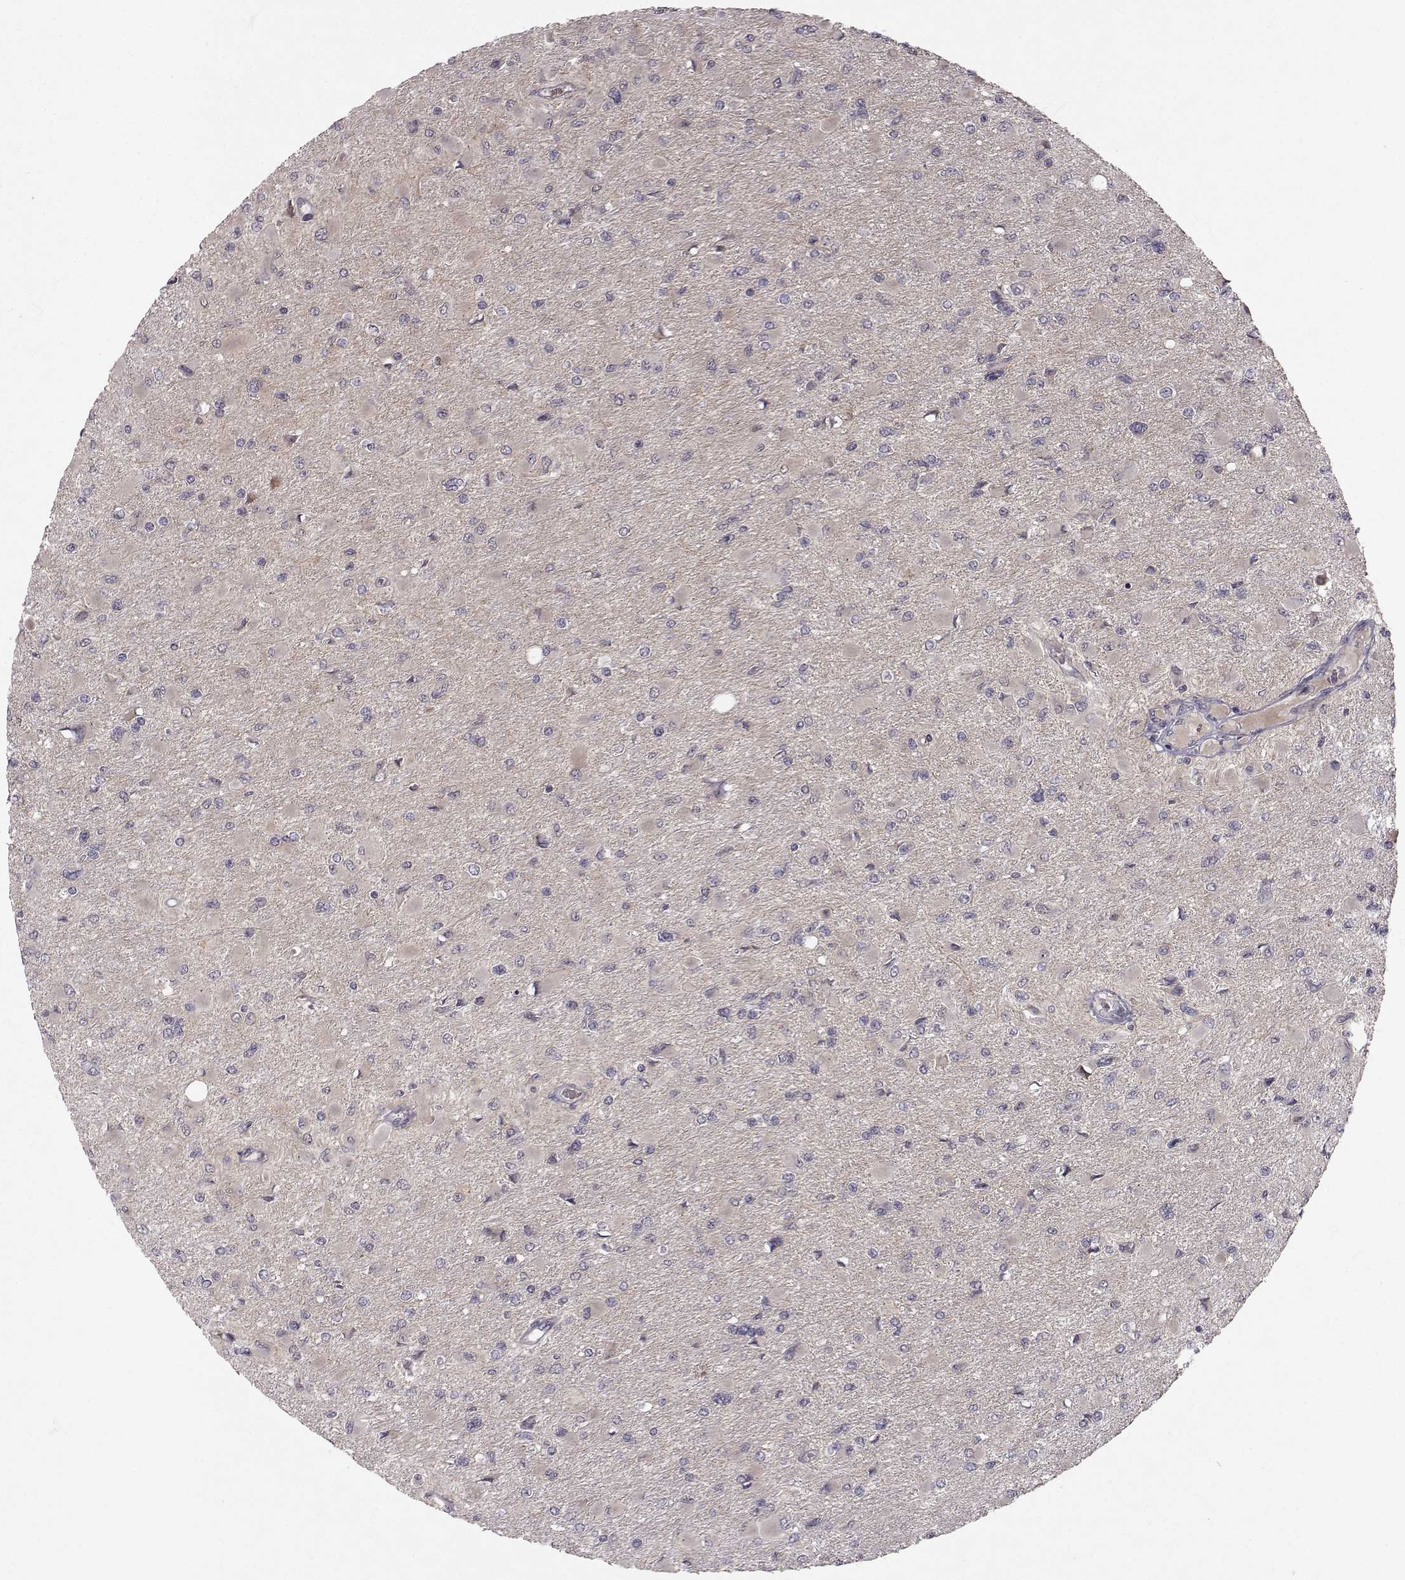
{"staining": {"intensity": "negative", "quantity": "none", "location": "none"}, "tissue": "glioma", "cell_type": "Tumor cells", "image_type": "cancer", "snomed": [{"axis": "morphology", "description": "Glioma, malignant, High grade"}, {"axis": "topography", "description": "Cerebral cortex"}], "caption": "Protein analysis of malignant glioma (high-grade) shows no significant expression in tumor cells.", "gene": "APC", "patient": {"sex": "female", "age": 36}}